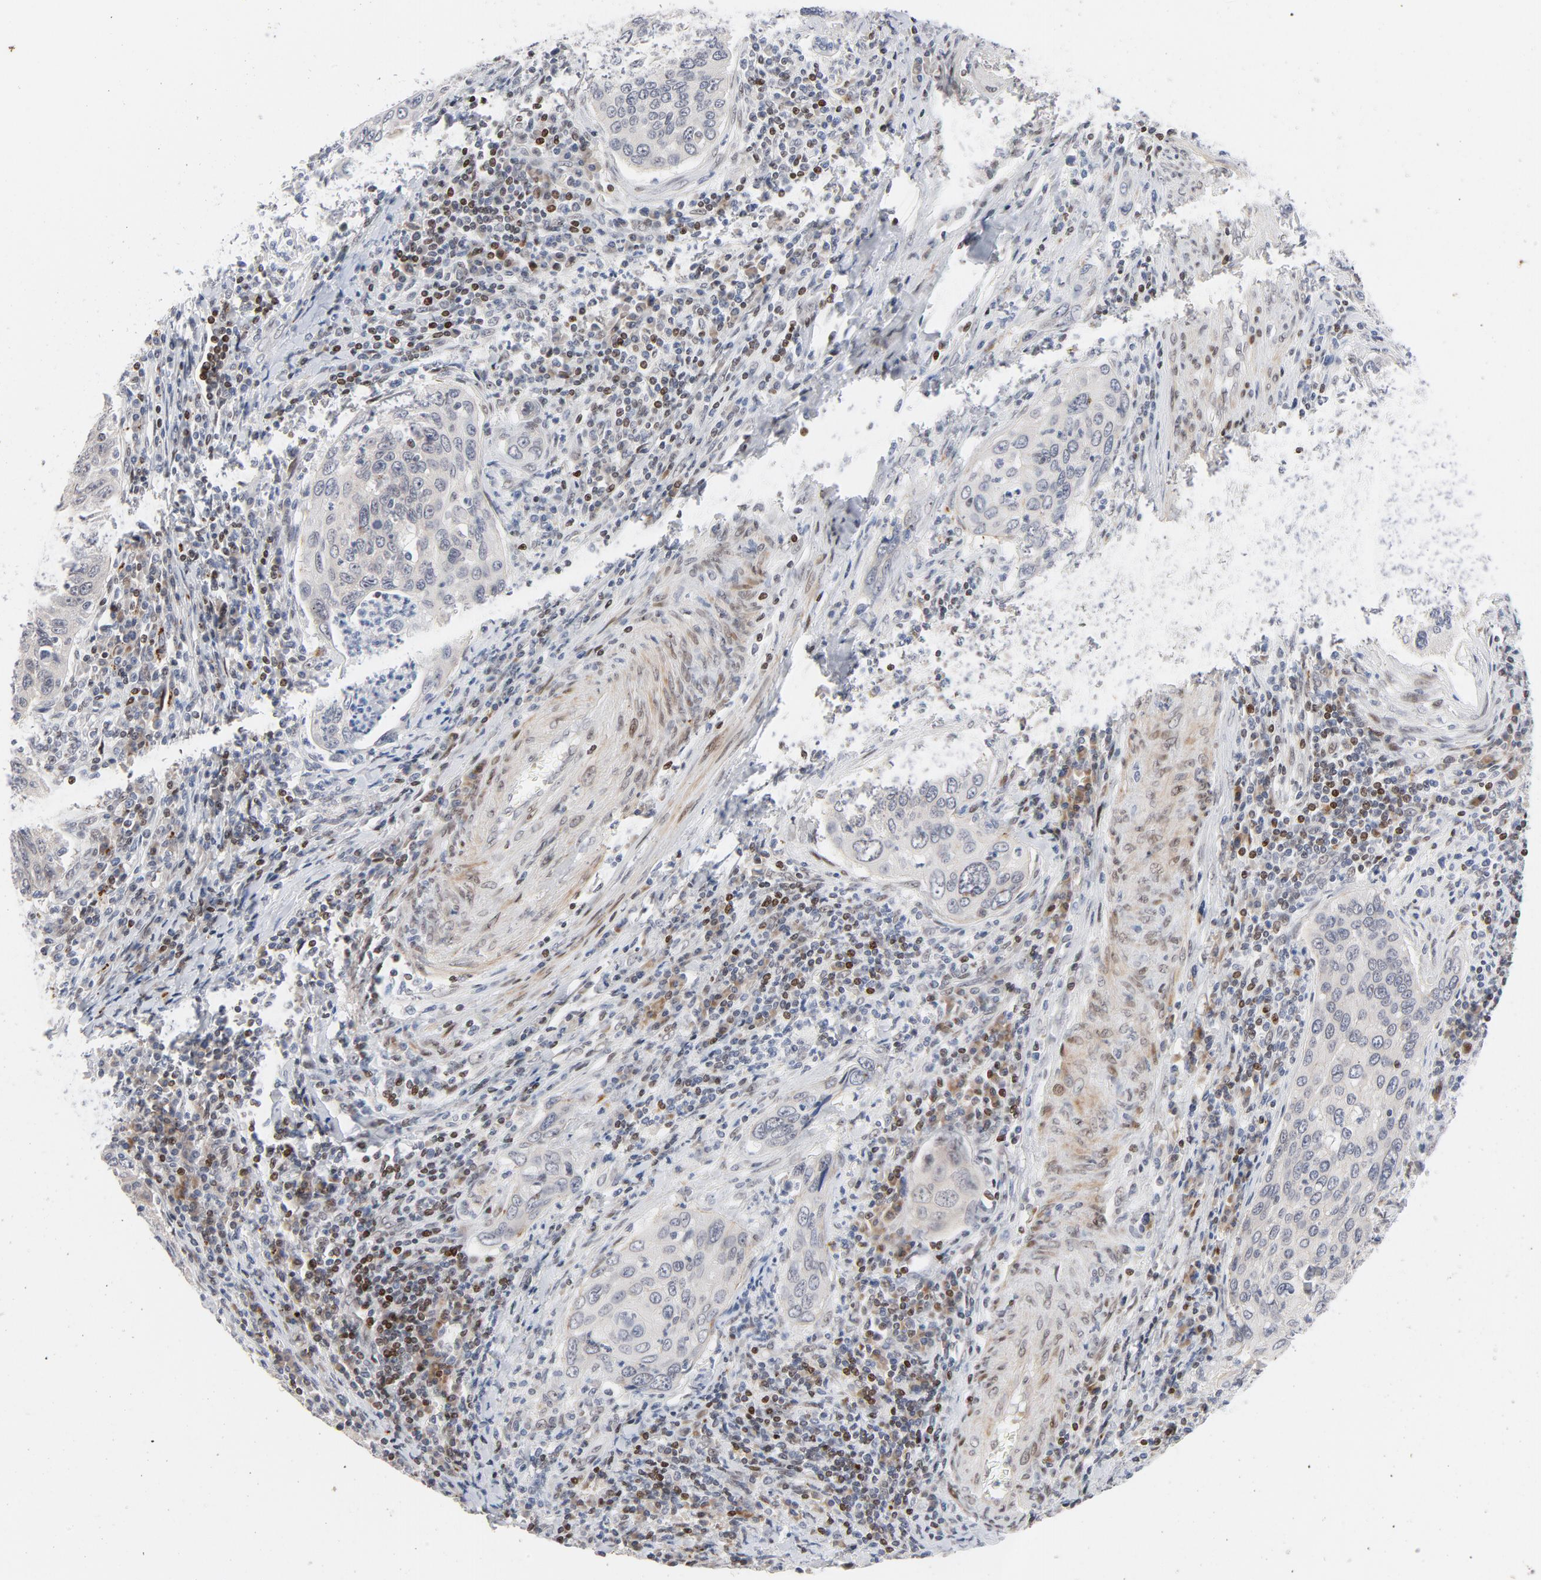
{"staining": {"intensity": "weak", "quantity": "<25%", "location": "cytoplasmic/membranous,nuclear"}, "tissue": "cervical cancer", "cell_type": "Tumor cells", "image_type": "cancer", "snomed": [{"axis": "morphology", "description": "Squamous cell carcinoma, NOS"}, {"axis": "topography", "description": "Cervix"}], "caption": "Image shows no significant protein positivity in tumor cells of squamous cell carcinoma (cervical). (Brightfield microscopy of DAB IHC at high magnification).", "gene": "NFIC", "patient": {"sex": "female", "age": 53}}